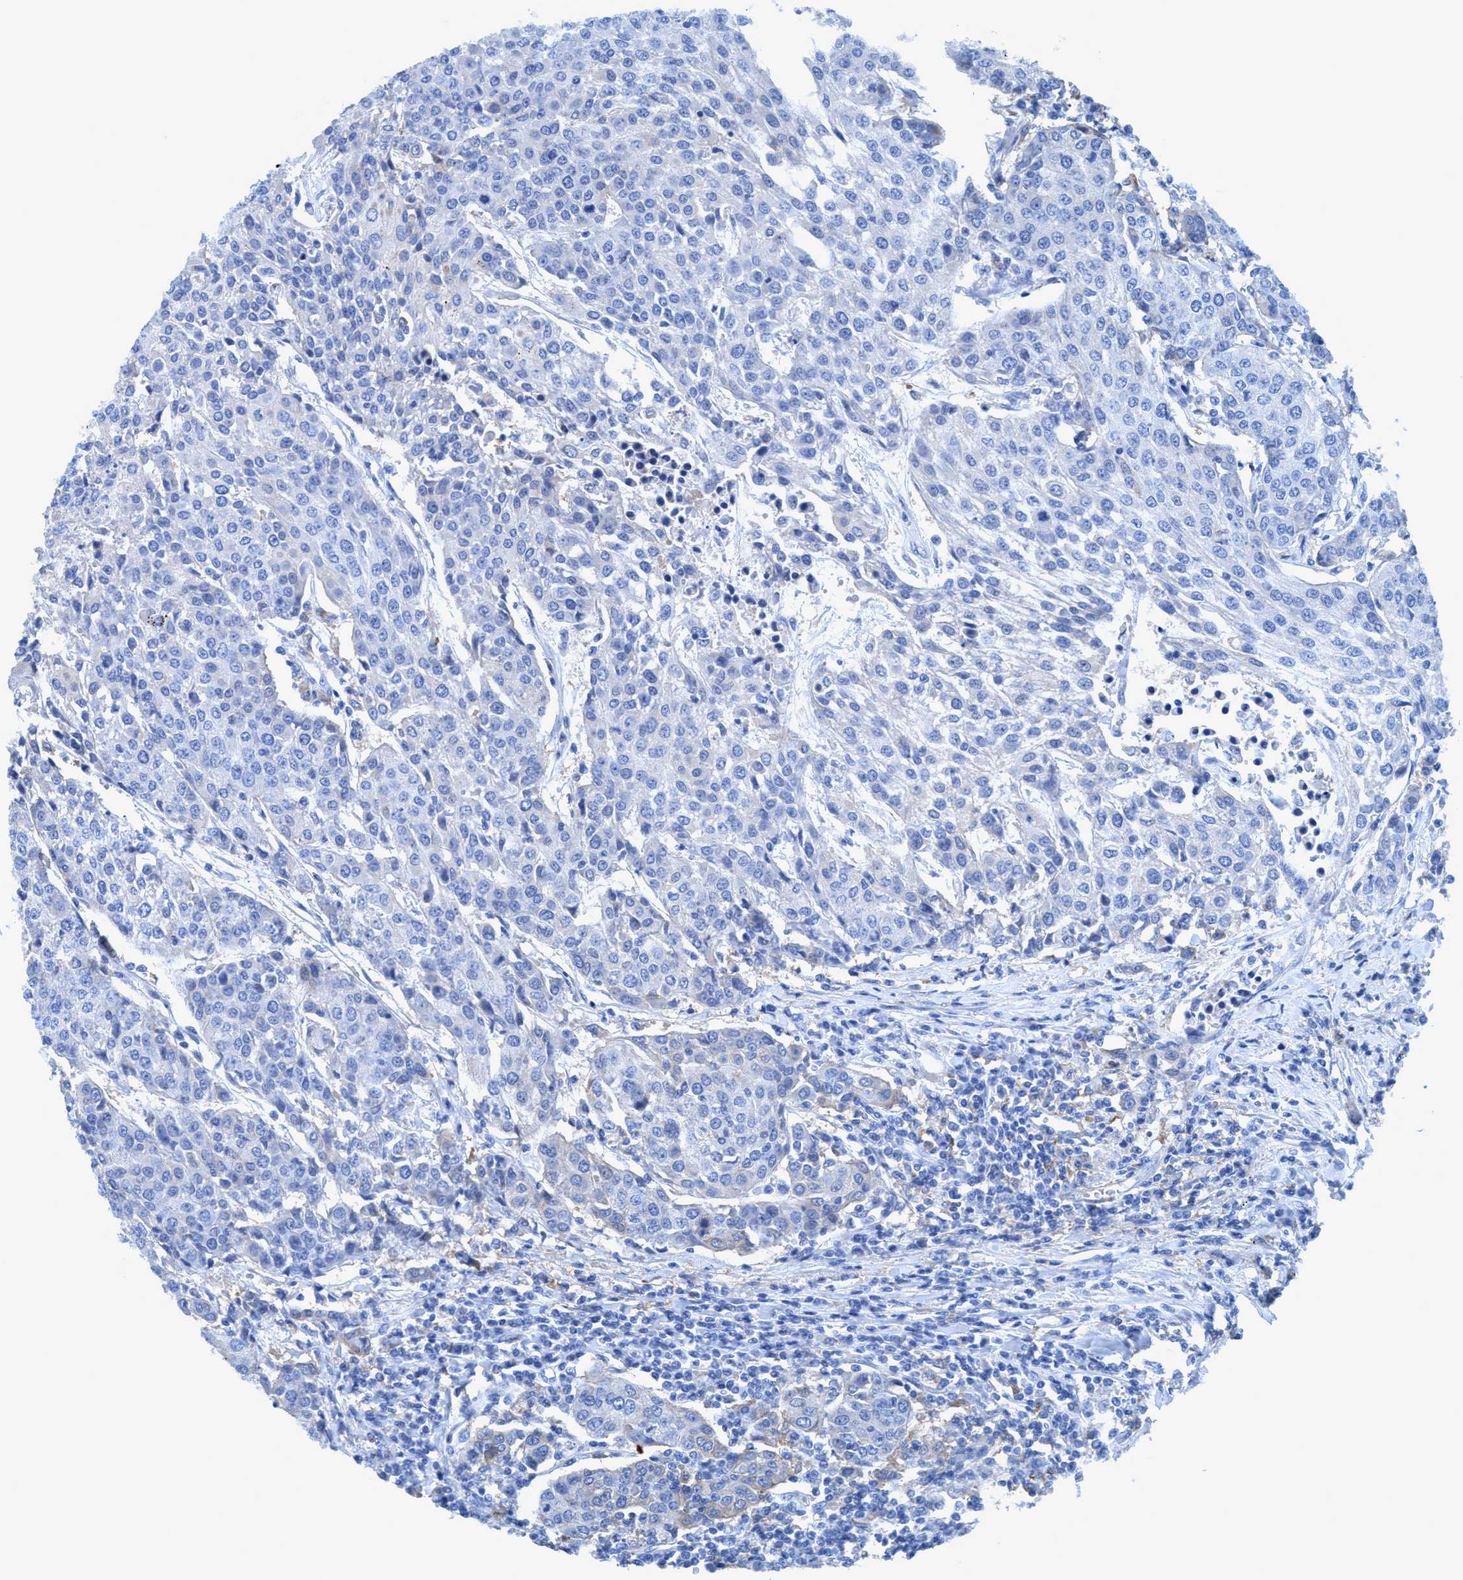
{"staining": {"intensity": "negative", "quantity": "none", "location": "none"}, "tissue": "urothelial cancer", "cell_type": "Tumor cells", "image_type": "cancer", "snomed": [{"axis": "morphology", "description": "Urothelial carcinoma, High grade"}, {"axis": "topography", "description": "Urinary bladder"}], "caption": "Protein analysis of urothelial cancer demonstrates no significant expression in tumor cells.", "gene": "DNAI1", "patient": {"sex": "female", "age": 85}}